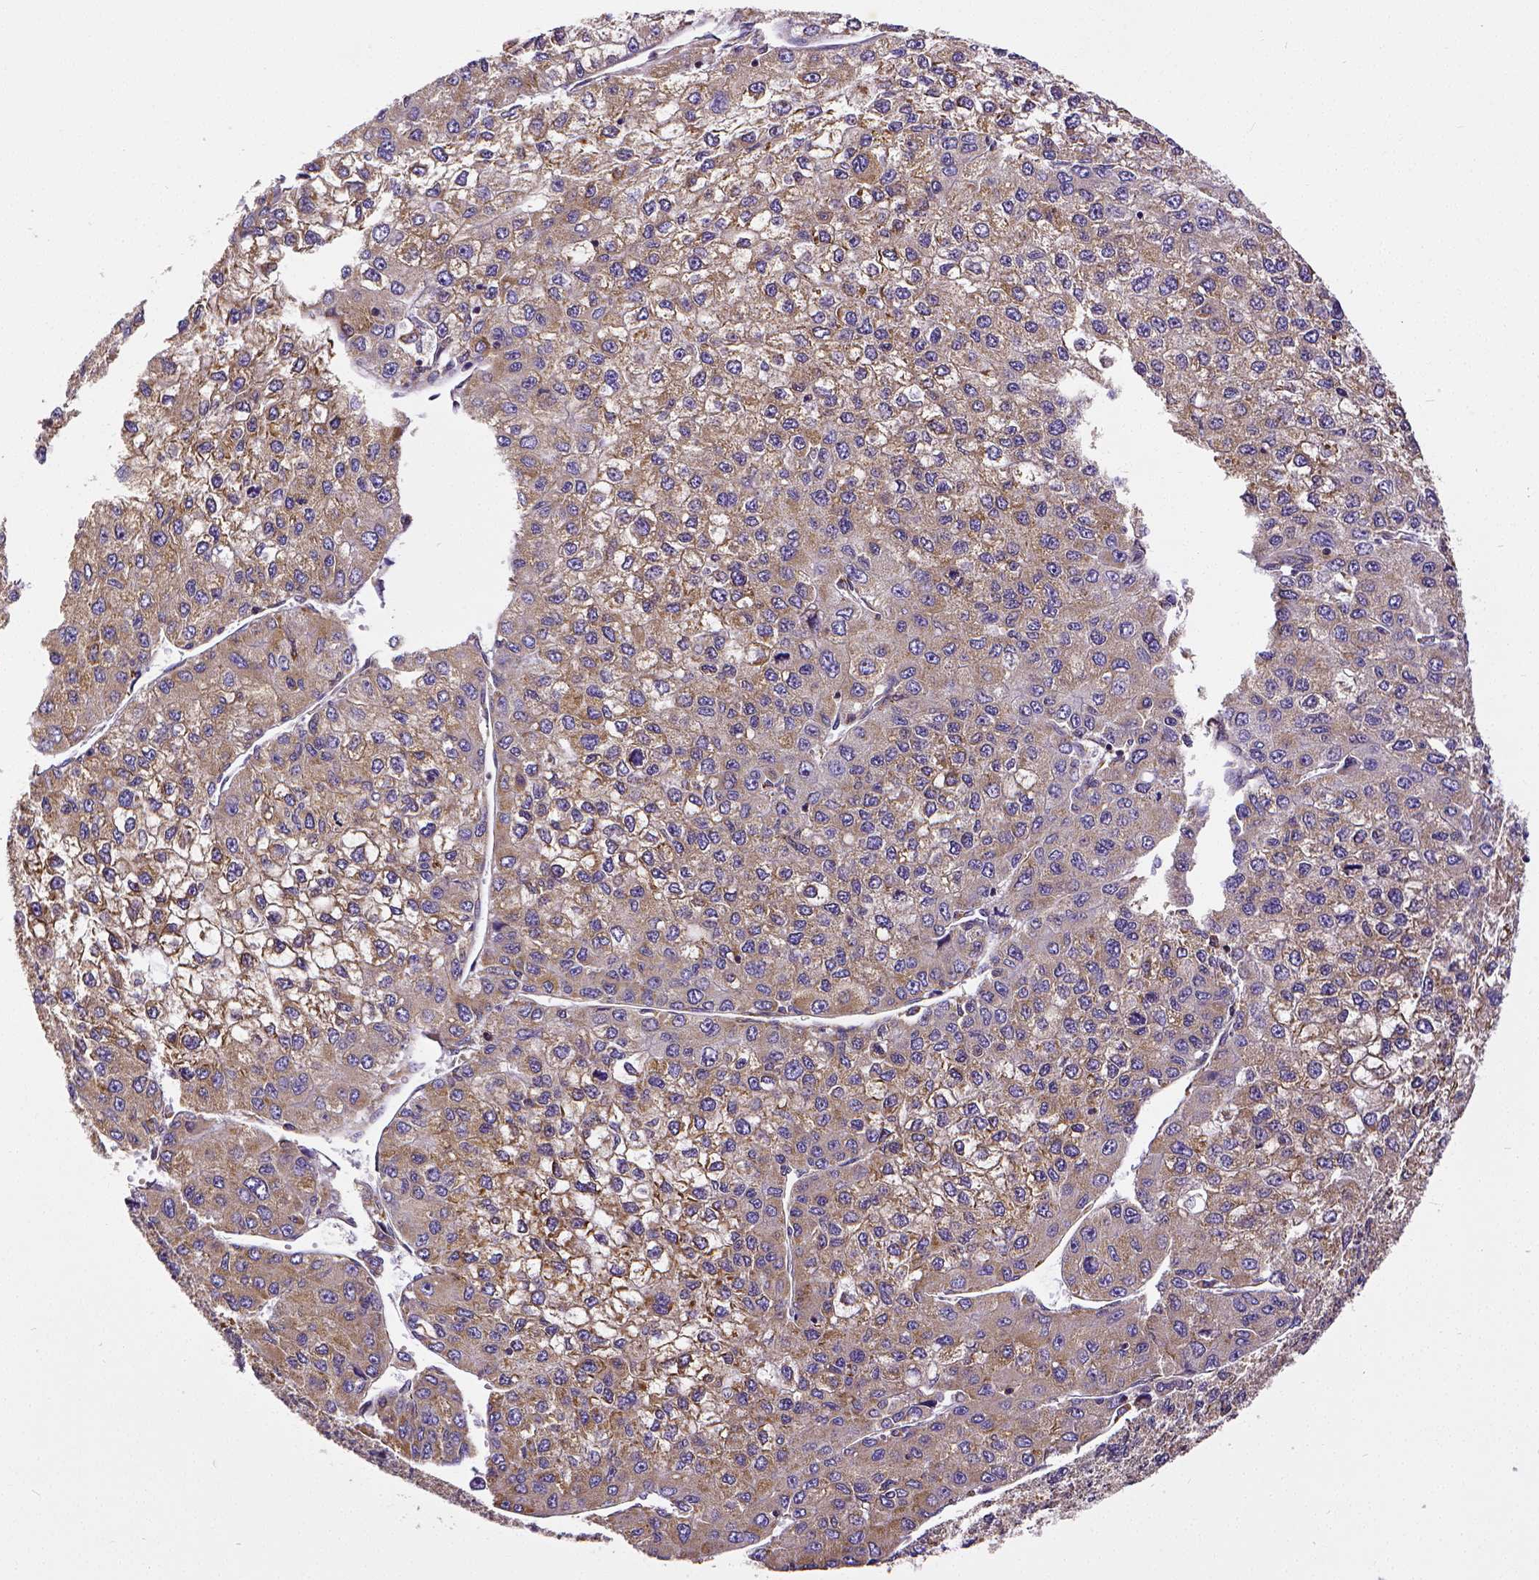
{"staining": {"intensity": "weak", "quantity": "25%-75%", "location": "cytoplasmic/membranous"}, "tissue": "liver cancer", "cell_type": "Tumor cells", "image_type": "cancer", "snomed": [{"axis": "morphology", "description": "Carcinoma, Hepatocellular, NOS"}, {"axis": "topography", "description": "Liver"}], "caption": "Immunohistochemistry (DAB) staining of hepatocellular carcinoma (liver) displays weak cytoplasmic/membranous protein expression in approximately 25%-75% of tumor cells.", "gene": "MTDH", "patient": {"sex": "female", "age": 66}}